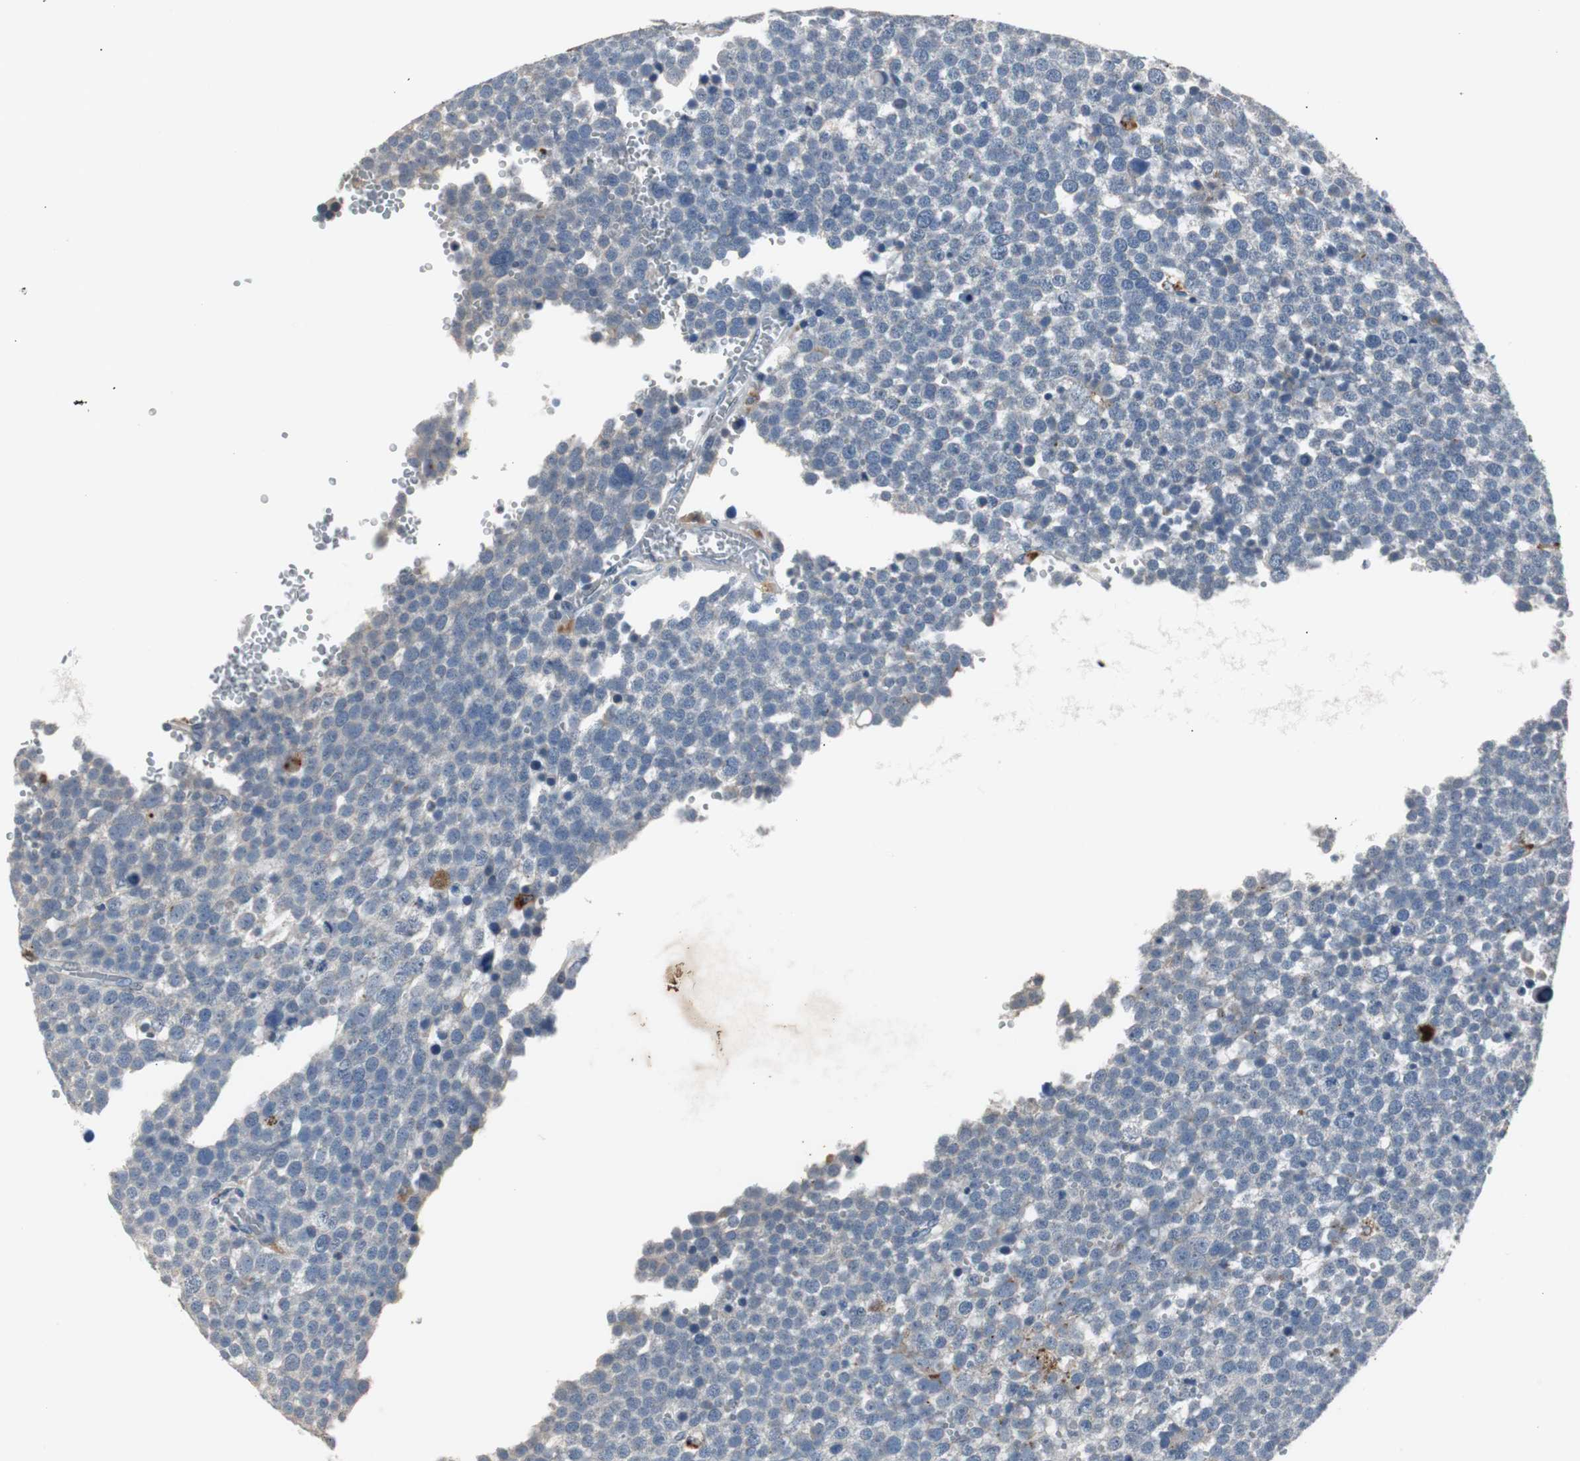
{"staining": {"intensity": "negative", "quantity": "none", "location": "none"}, "tissue": "testis cancer", "cell_type": "Tumor cells", "image_type": "cancer", "snomed": [{"axis": "morphology", "description": "Seminoma, NOS"}, {"axis": "topography", "description": "Testis"}], "caption": "High power microscopy histopathology image of an immunohistochemistry (IHC) micrograph of testis seminoma, revealing no significant expression in tumor cells.", "gene": "PCYT1B", "patient": {"sex": "male", "age": 71}}